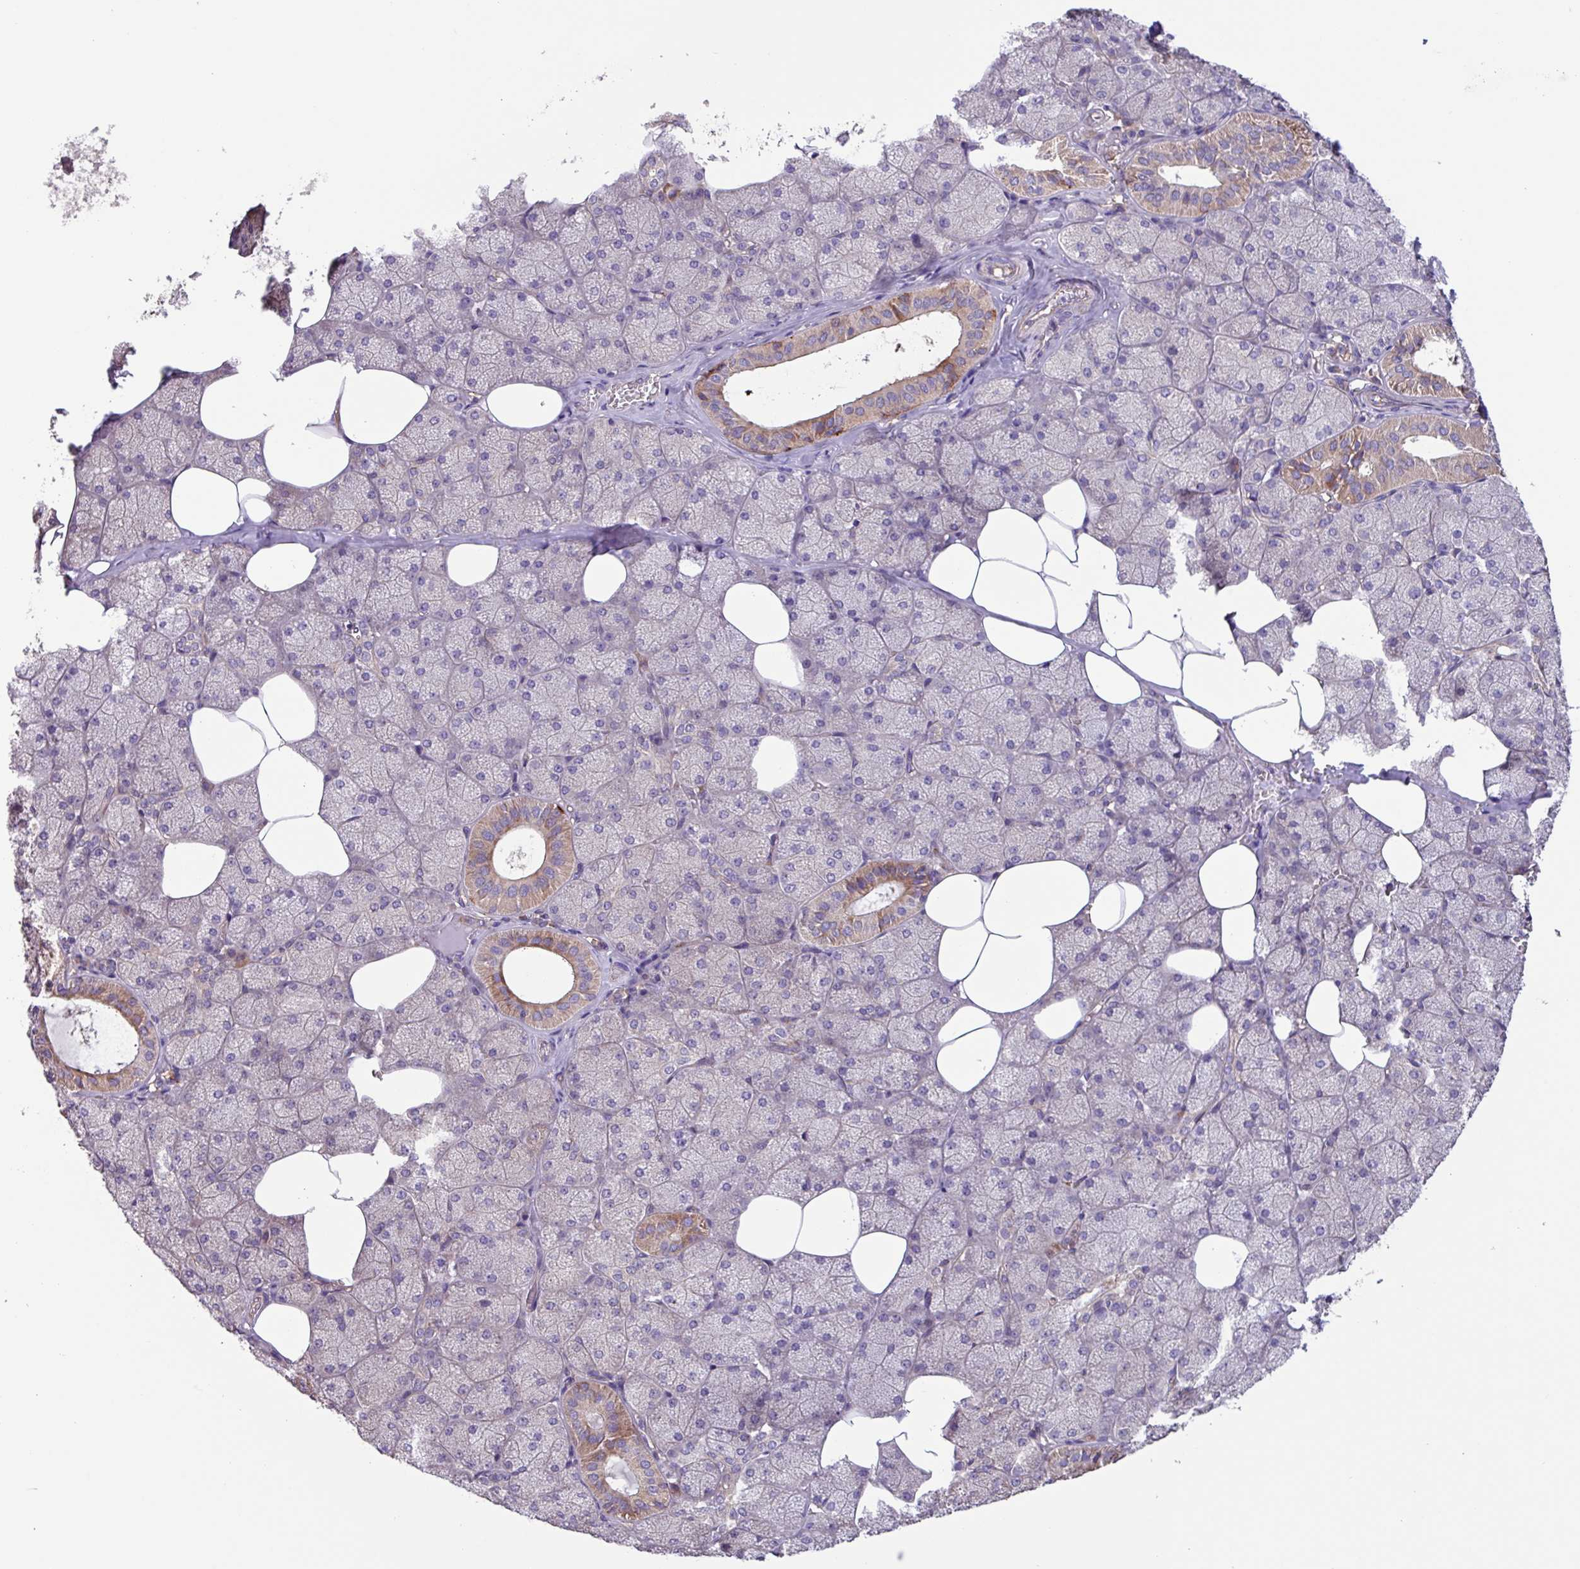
{"staining": {"intensity": "moderate", "quantity": "<25%", "location": "cytoplasmic/membranous"}, "tissue": "salivary gland", "cell_type": "Glandular cells", "image_type": "normal", "snomed": [{"axis": "morphology", "description": "Normal tissue, NOS"}, {"axis": "topography", "description": "Salivary gland"}, {"axis": "topography", "description": "Peripheral nerve tissue"}], "caption": "Brown immunohistochemical staining in benign human salivary gland demonstrates moderate cytoplasmic/membranous positivity in approximately <25% of glandular cells.", "gene": "PTPRQ", "patient": {"sex": "male", "age": 38}}